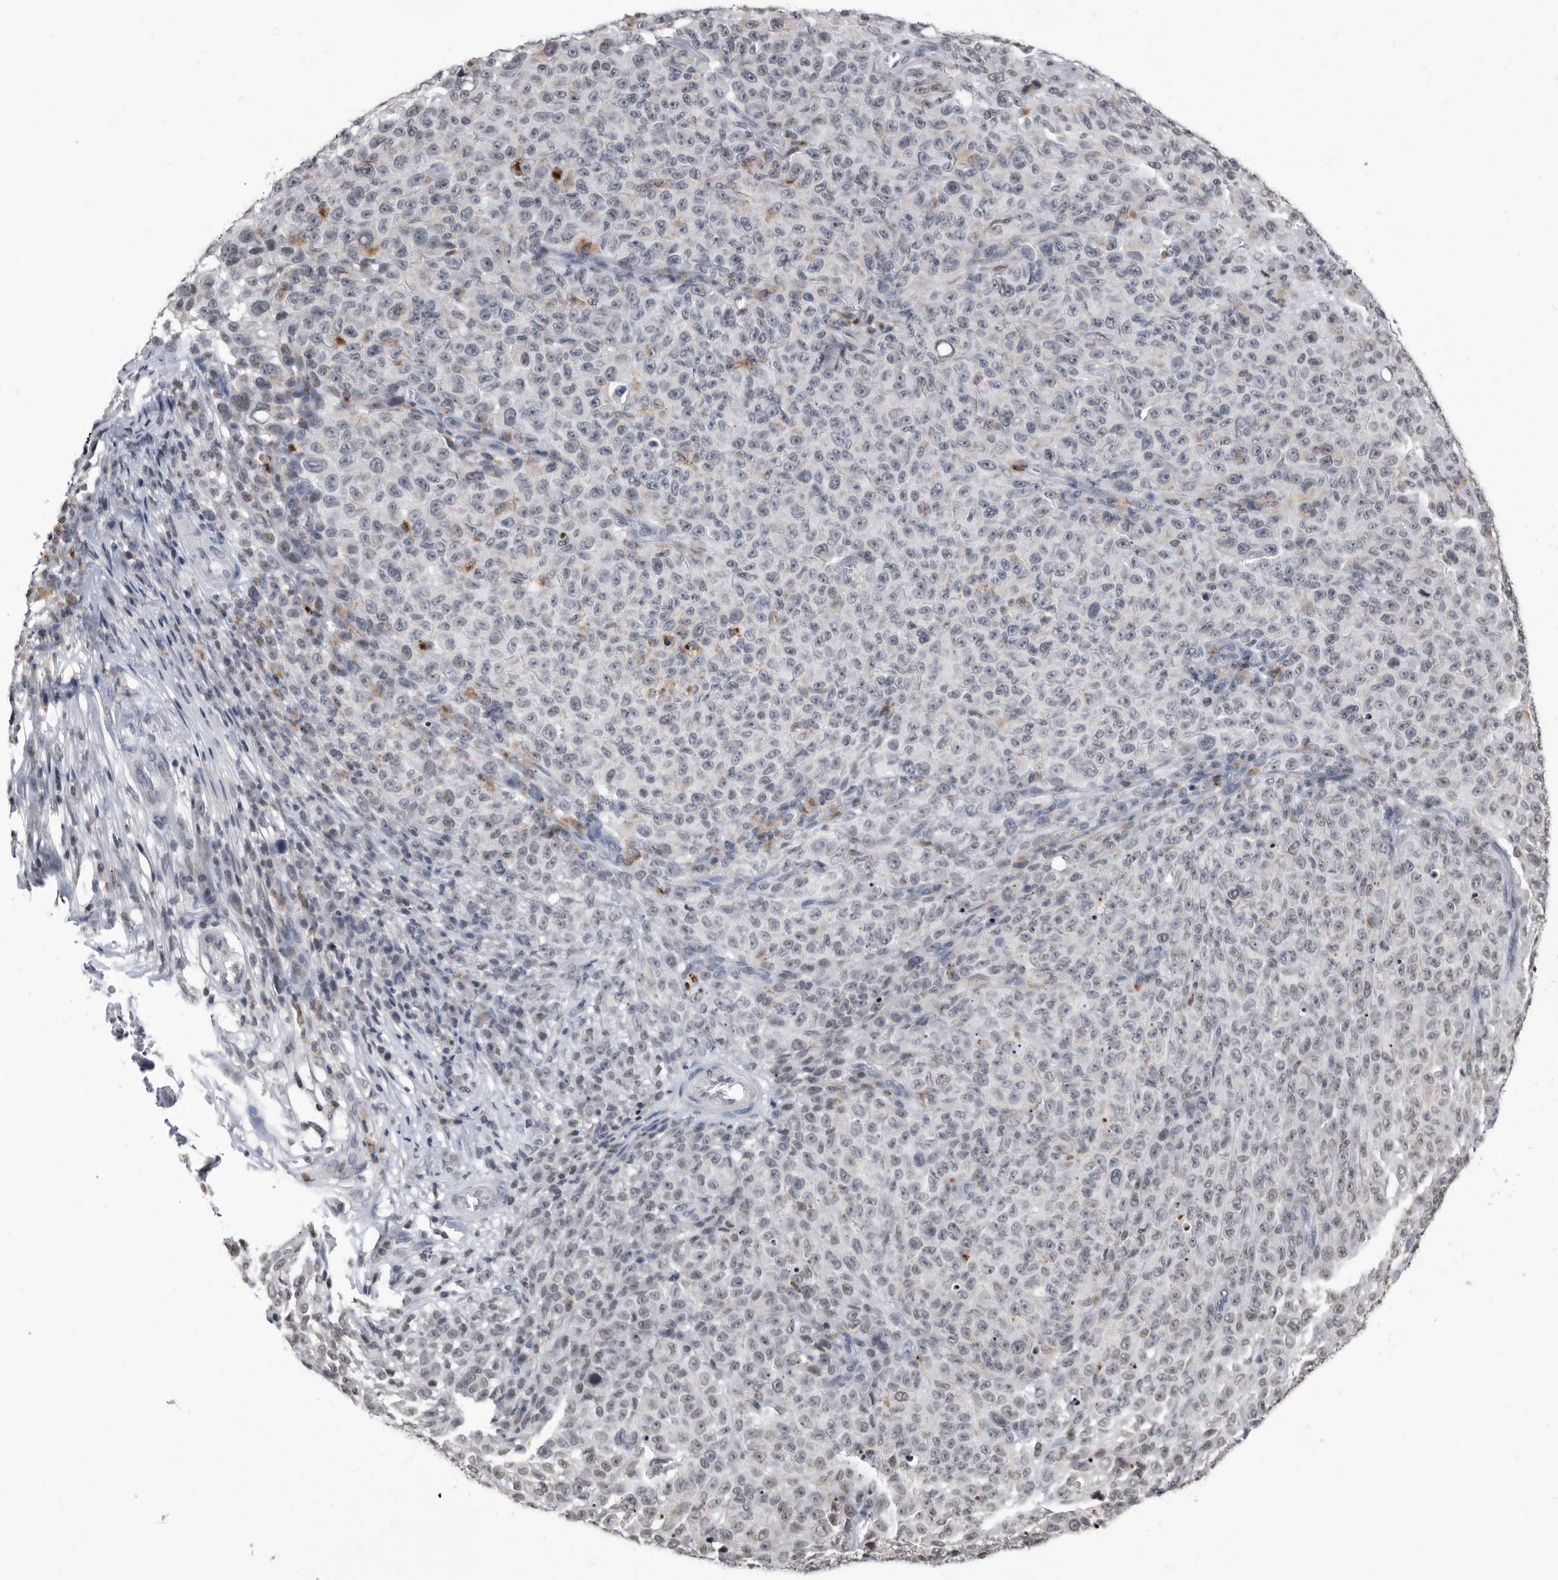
{"staining": {"intensity": "negative", "quantity": "none", "location": "none"}, "tissue": "melanoma", "cell_type": "Tumor cells", "image_type": "cancer", "snomed": [{"axis": "morphology", "description": "Malignant melanoma, NOS"}, {"axis": "topography", "description": "Skin"}], "caption": "Tumor cells are negative for brown protein staining in malignant melanoma.", "gene": "TSTD1", "patient": {"sex": "female", "age": 82}}